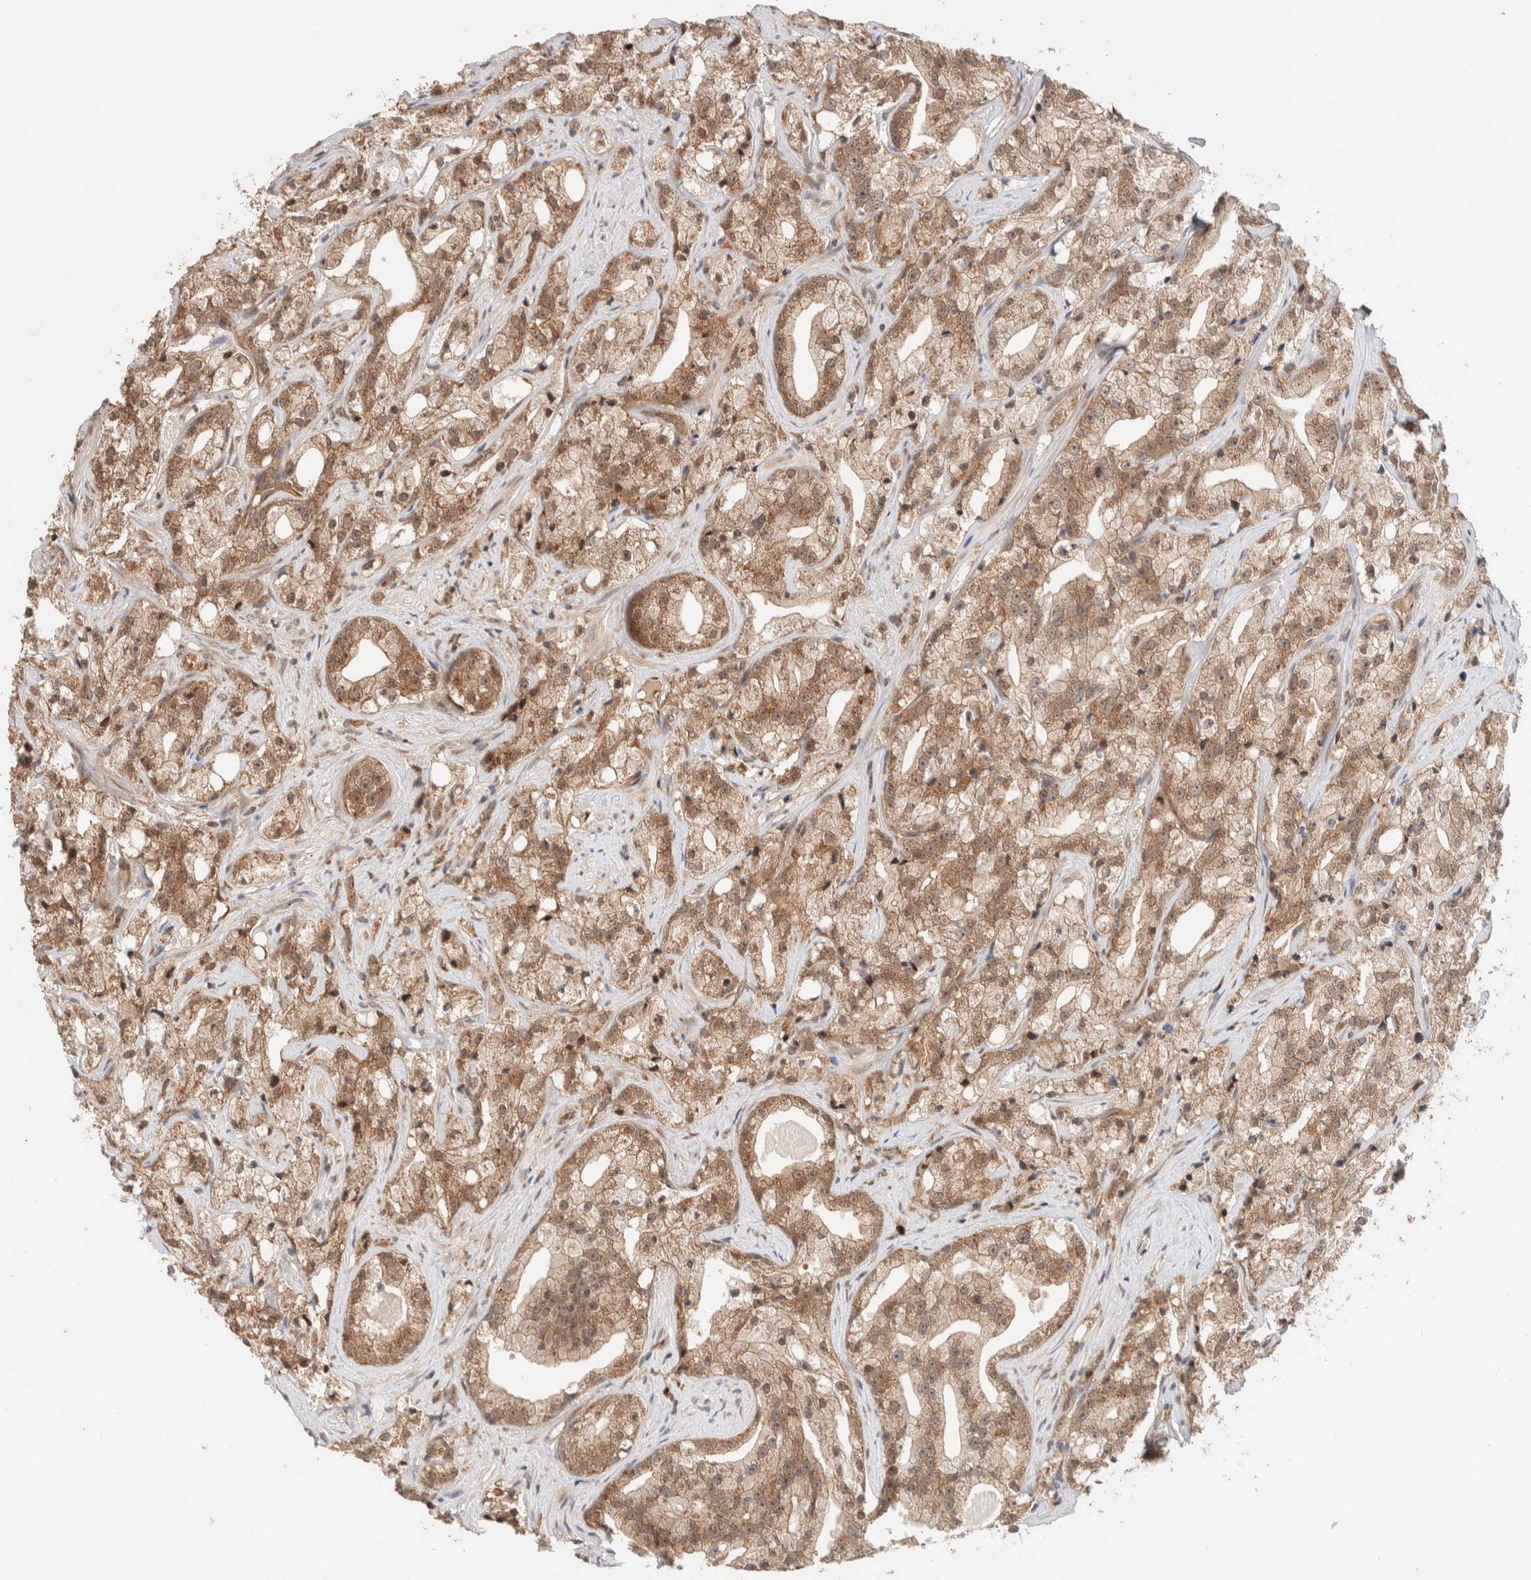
{"staining": {"intensity": "moderate", "quantity": ">75%", "location": "cytoplasmic/membranous,nuclear"}, "tissue": "prostate cancer", "cell_type": "Tumor cells", "image_type": "cancer", "snomed": [{"axis": "morphology", "description": "Adenocarcinoma, High grade"}, {"axis": "topography", "description": "Prostate"}], "caption": "Prostate cancer (adenocarcinoma (high-grade)) stained with DAB (3,3'-diaminobenzidine) immunohistochemistry (IHC) demonstrates medium levels of moderate cytoplasmic/membranous and nuclear positivity in approximately >75% of tumor cells.", "gene": "SIKE1", "patient": {"sex": "male", "age": 64}}